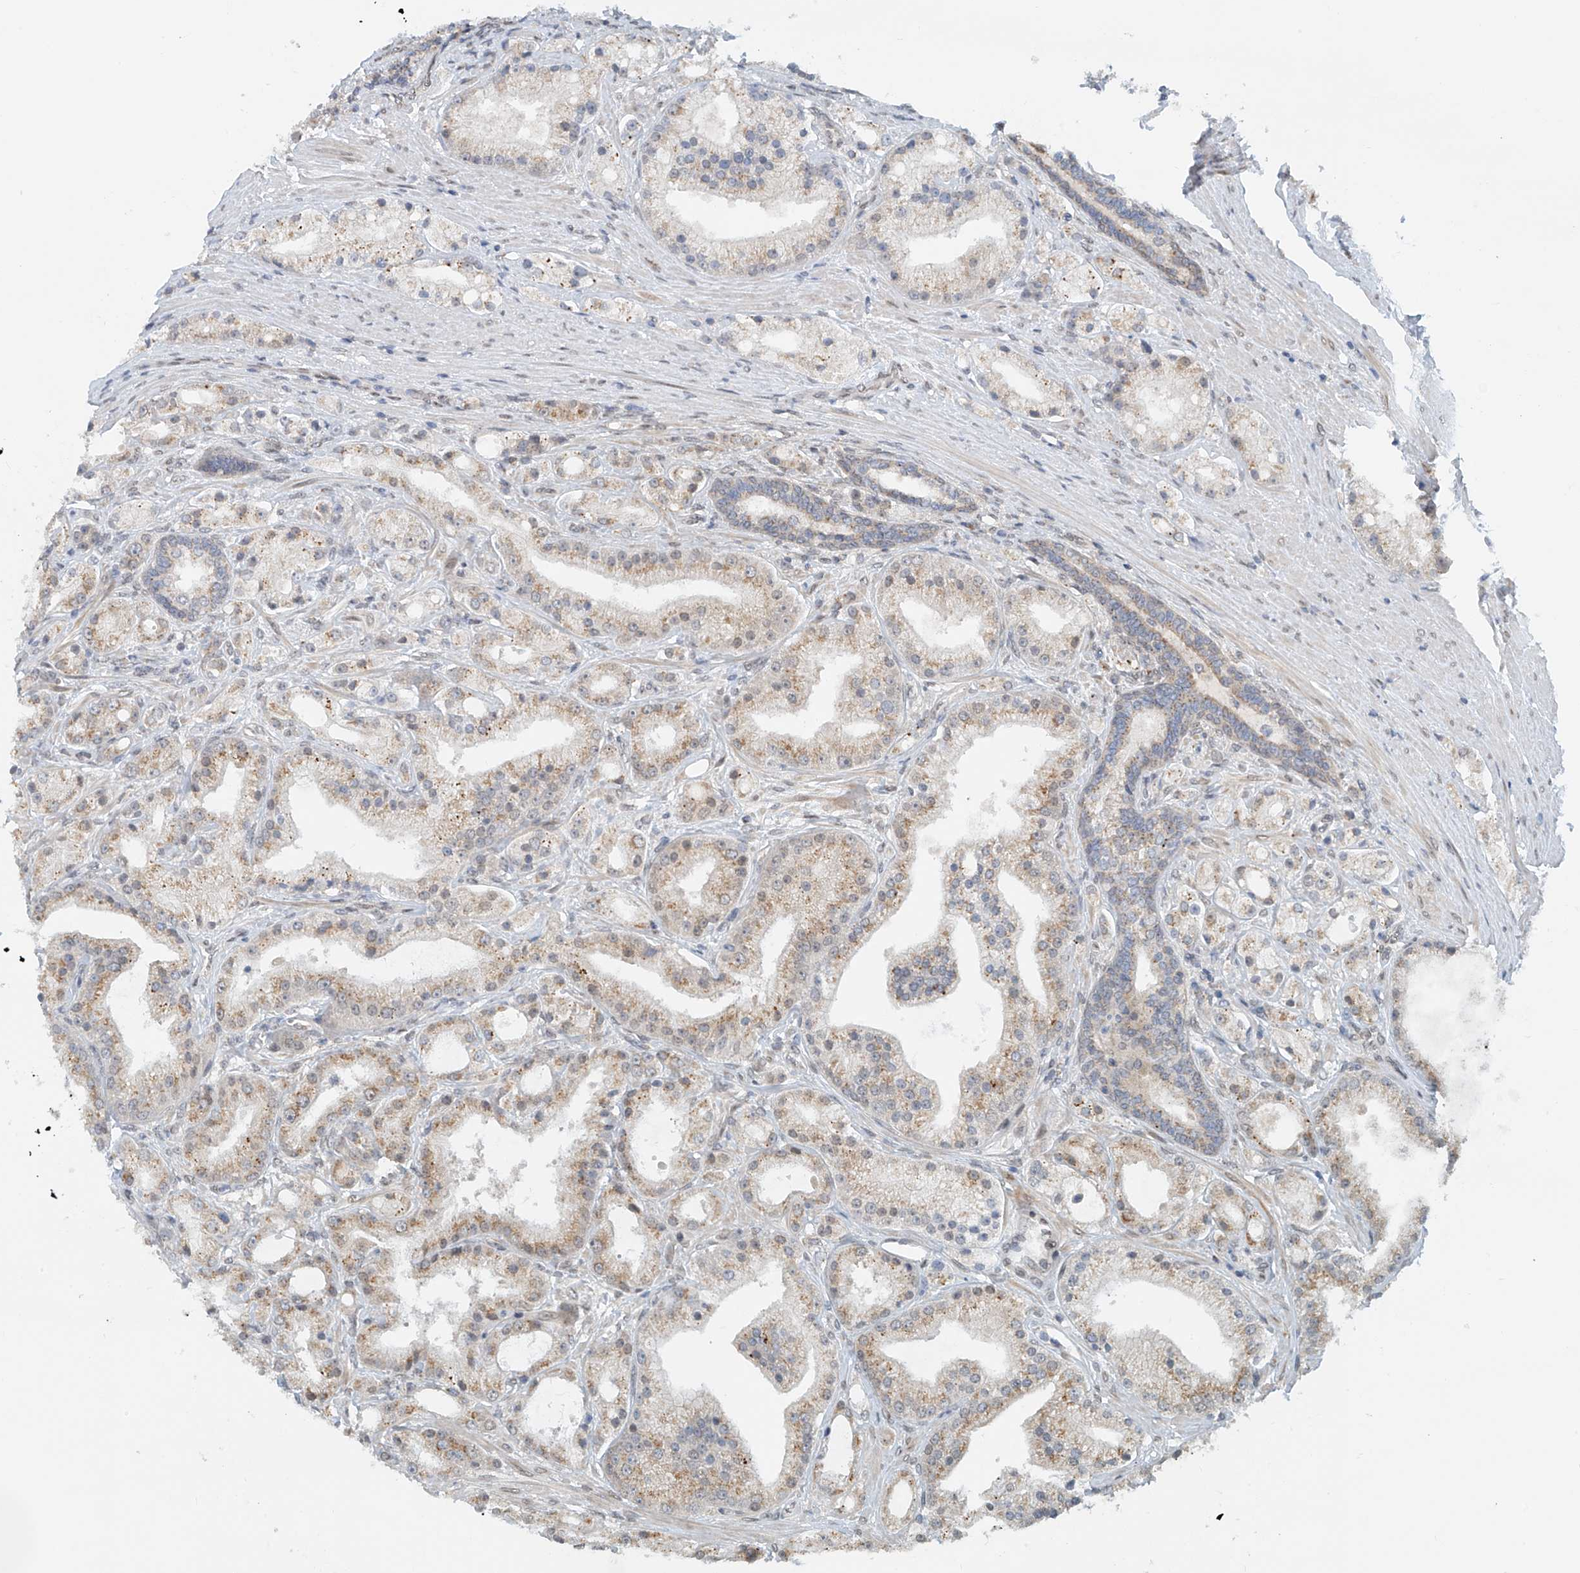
{"staining": {"intensity": "weak", "quantity": "25%-75%", "location": "cytoplasmic/membranous"}, "tissue": "prostate cancer", "cell_type": "Tumor cells", "image_type": "cancer", "snomed": [{"axis": "morphology", "description": "Adenocarcinoma, Low grade"}, {"axis": "topography", "description": "Prostate"}], "caption": "This is an image of immunohistochemistry staining of adenocarcinoma (low-grade) (prostate), which shows weak staining in the cytoplasmic/membranous of tumor cells.", "gene": "STARD9", "patient": {"sex": "male", "age": 67}}